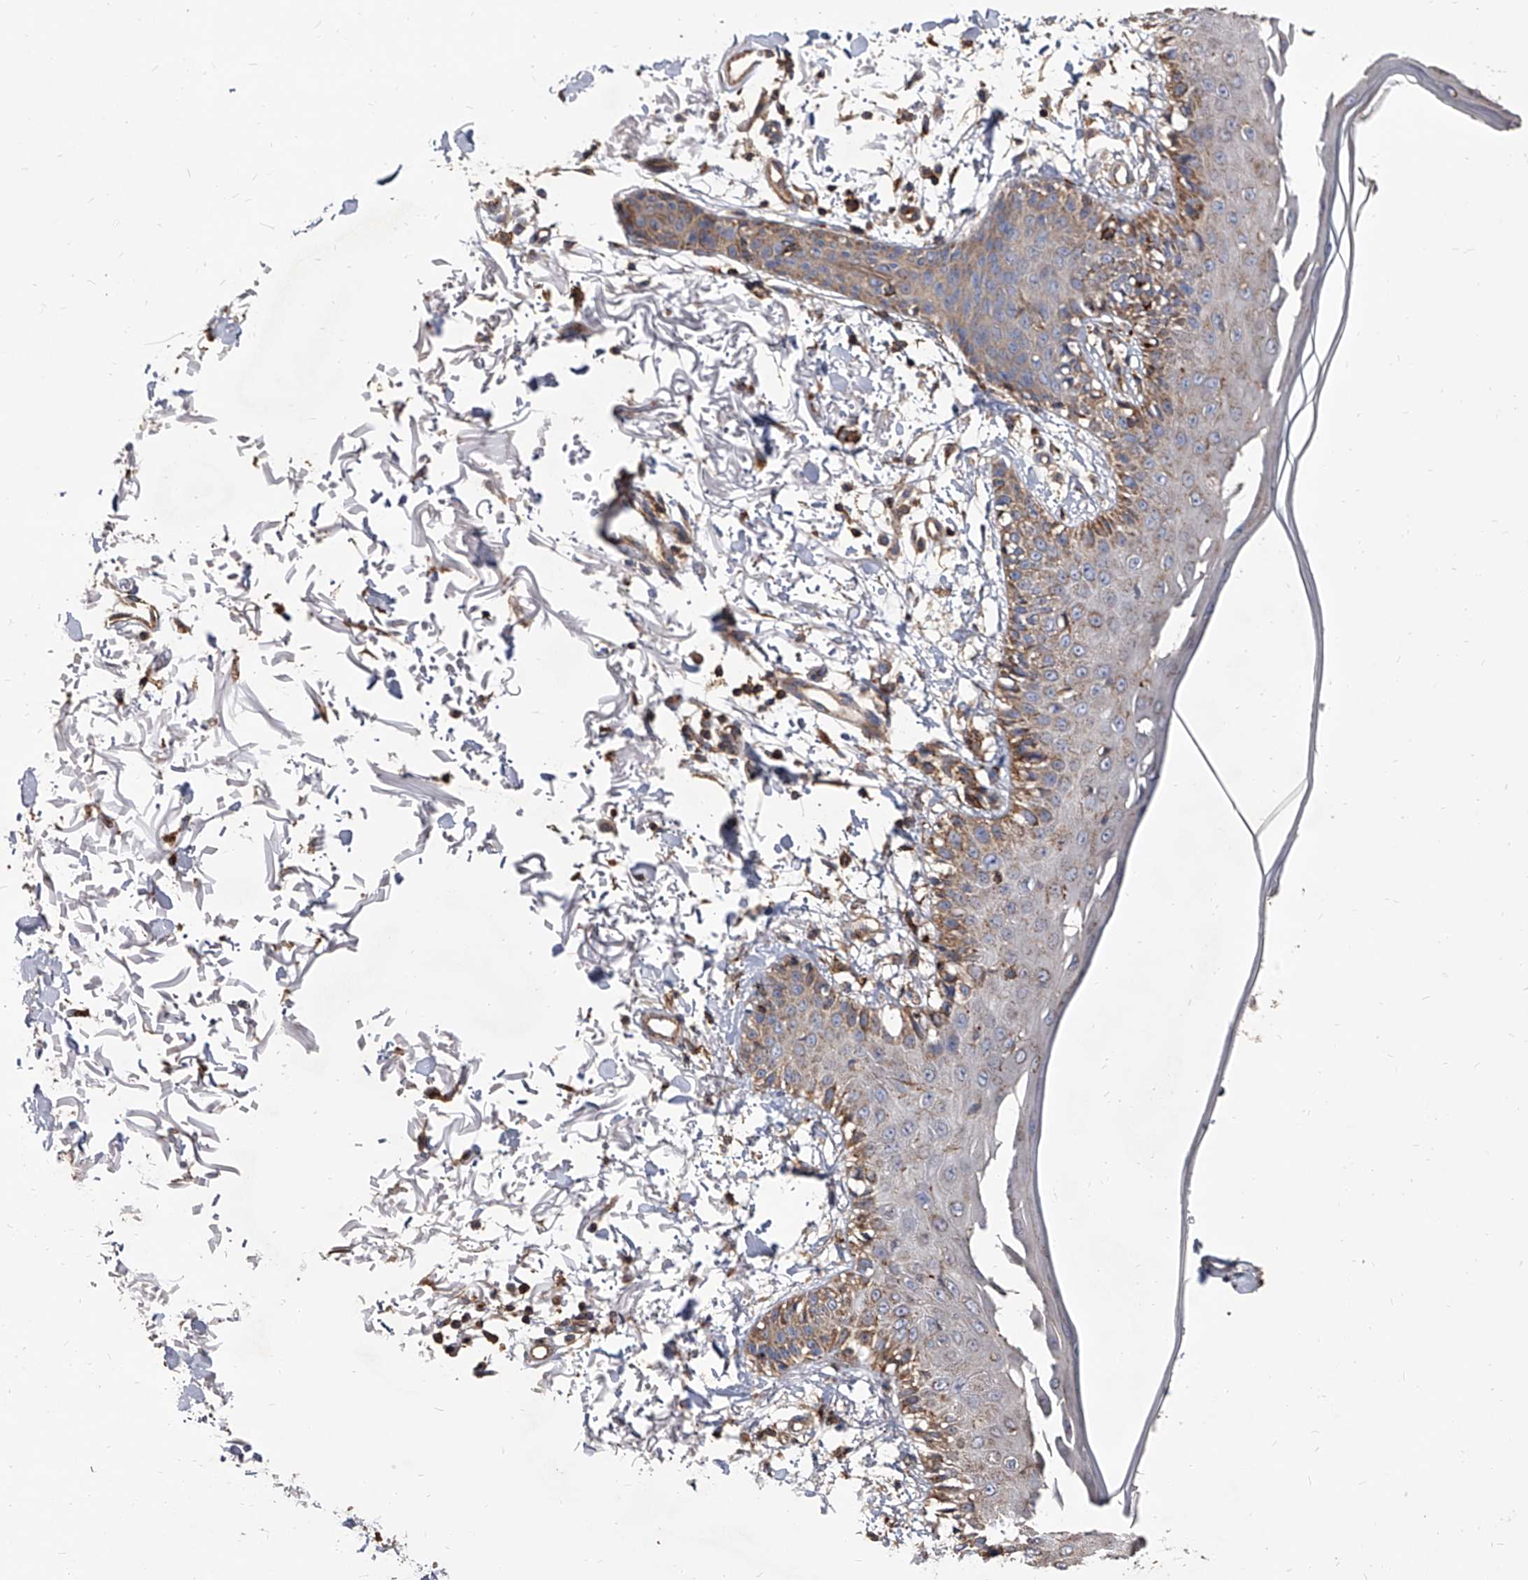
{"staining": {"intensity": "moderate", "quantity": ">75%", "location": "cytoplasmic/membranous"}, "tissue": "skin", "cell_type": "Fibroblasts", "image_type": "normal", "snomed": [{"axis": "morphology", "description": "Normal tissue, NOS"}, {"axis": "morphology", "description": "Squamous cell carcinoma, NOS"}, {"axis": "topography", "description": "Skin"}, {"axis": "topography", "description": "Peripheral nerve tissue"}], "caption": "Immunohistochemistry (IHC) staining of normal skin, which demonstrates medium levels of moderate cytoplasmic/membranous expression in about >75% of fibroblasts indicating moderate cytoplasmic/membranous protein staining. The staining was performed using DAB (3,3'-diaminobenzidine) (brown) for protein detection and nuclei were counterstained in hematoxylin (blue).", "gene": "PISD", "patient": {"sex": "male", "age": 83}}